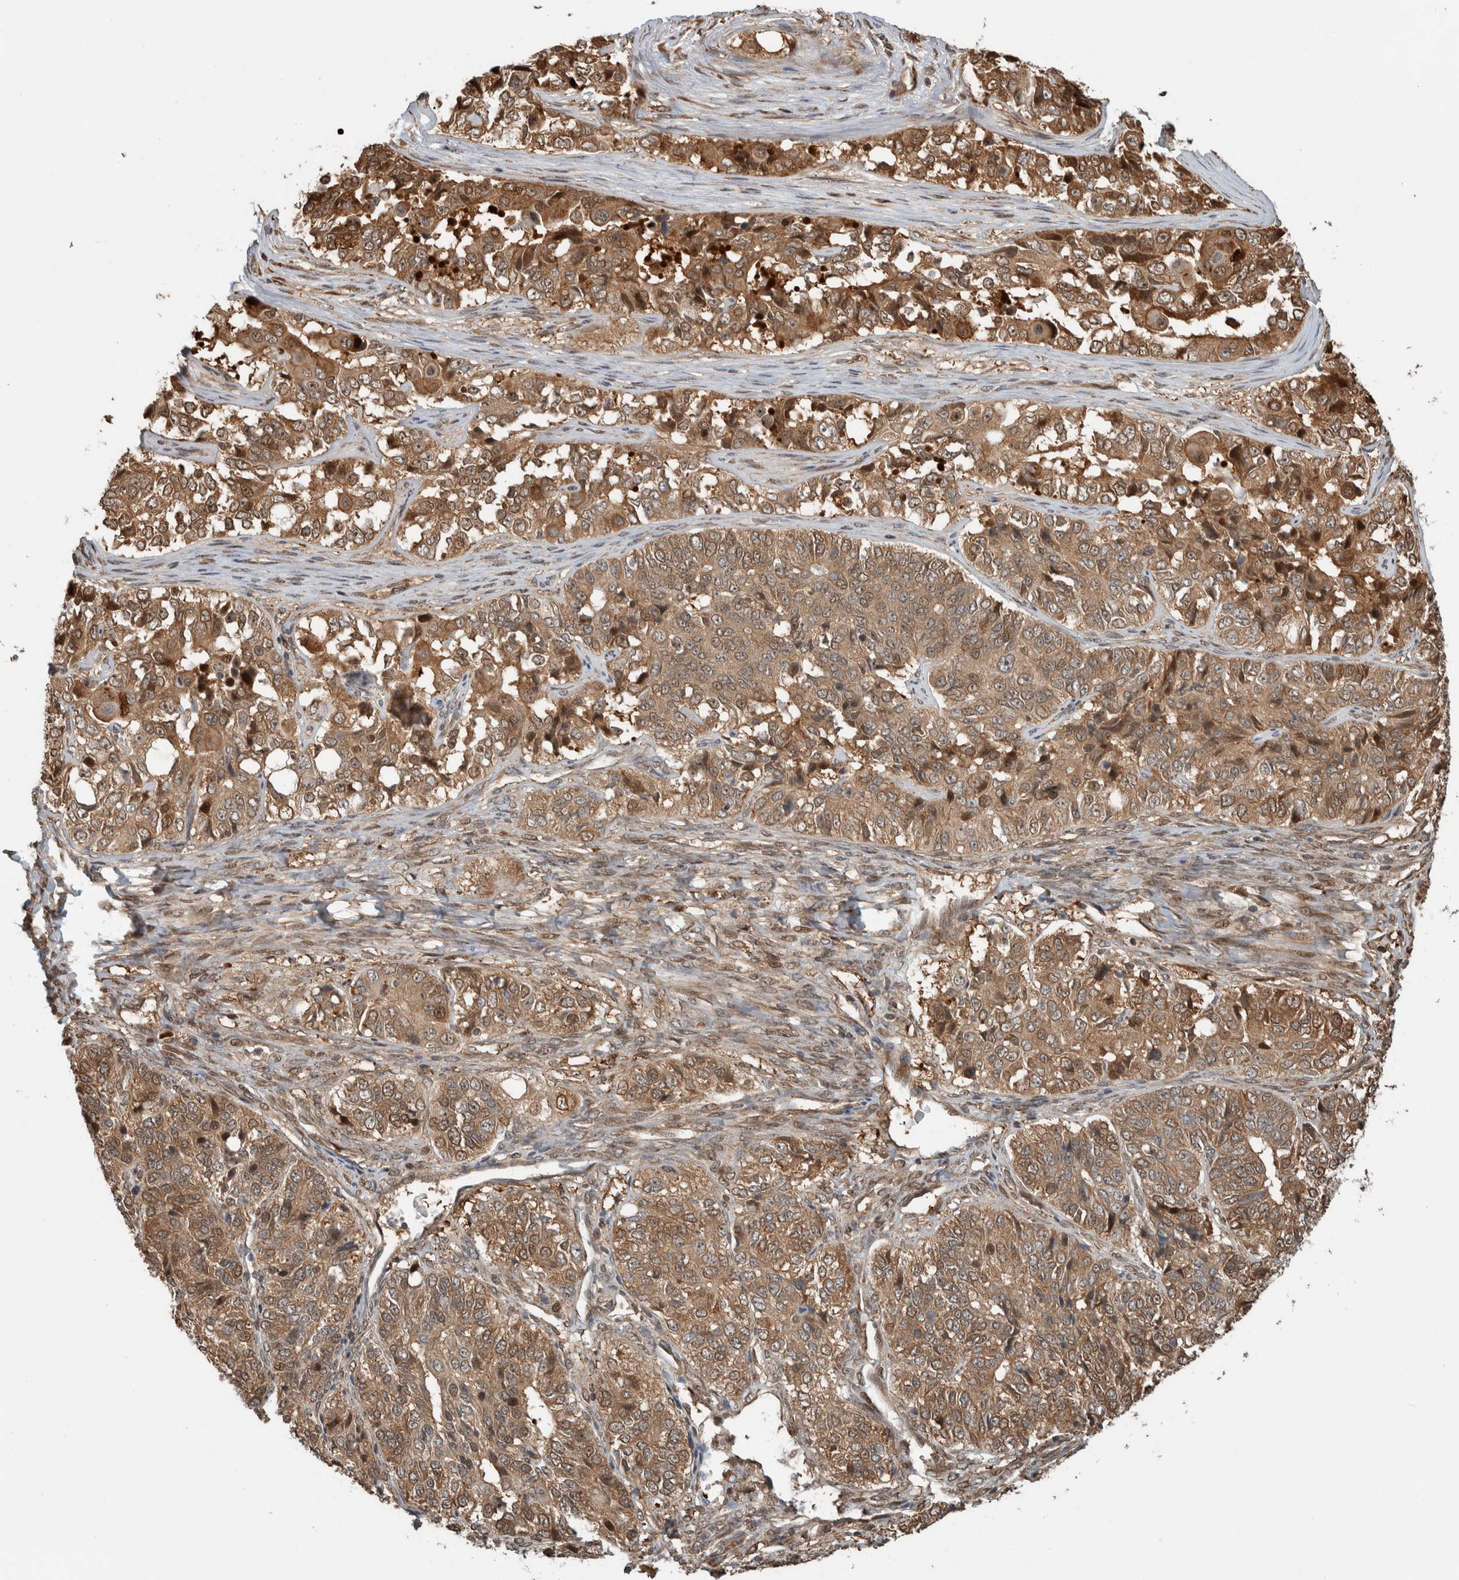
{"staining": {"intensity": "moderate", "quantity": ">75%", "location": "cytoplasmic/membranous"}, "tissue": "ovarian cancer", "cell_type": "Tumor cells", "image_type": "cancer", "snomed": [{"axis": "morphology", "description": "Carcinoma, endometroid"}, {"axis": "topography", "description": "Ovary"}], "caption": "Ovarian endometroid carcinoma stained with a protein marker displays moderate staining in tumor cells.", "gene": "CNTROB", "patient": {"sex": "female", "age": 51}}